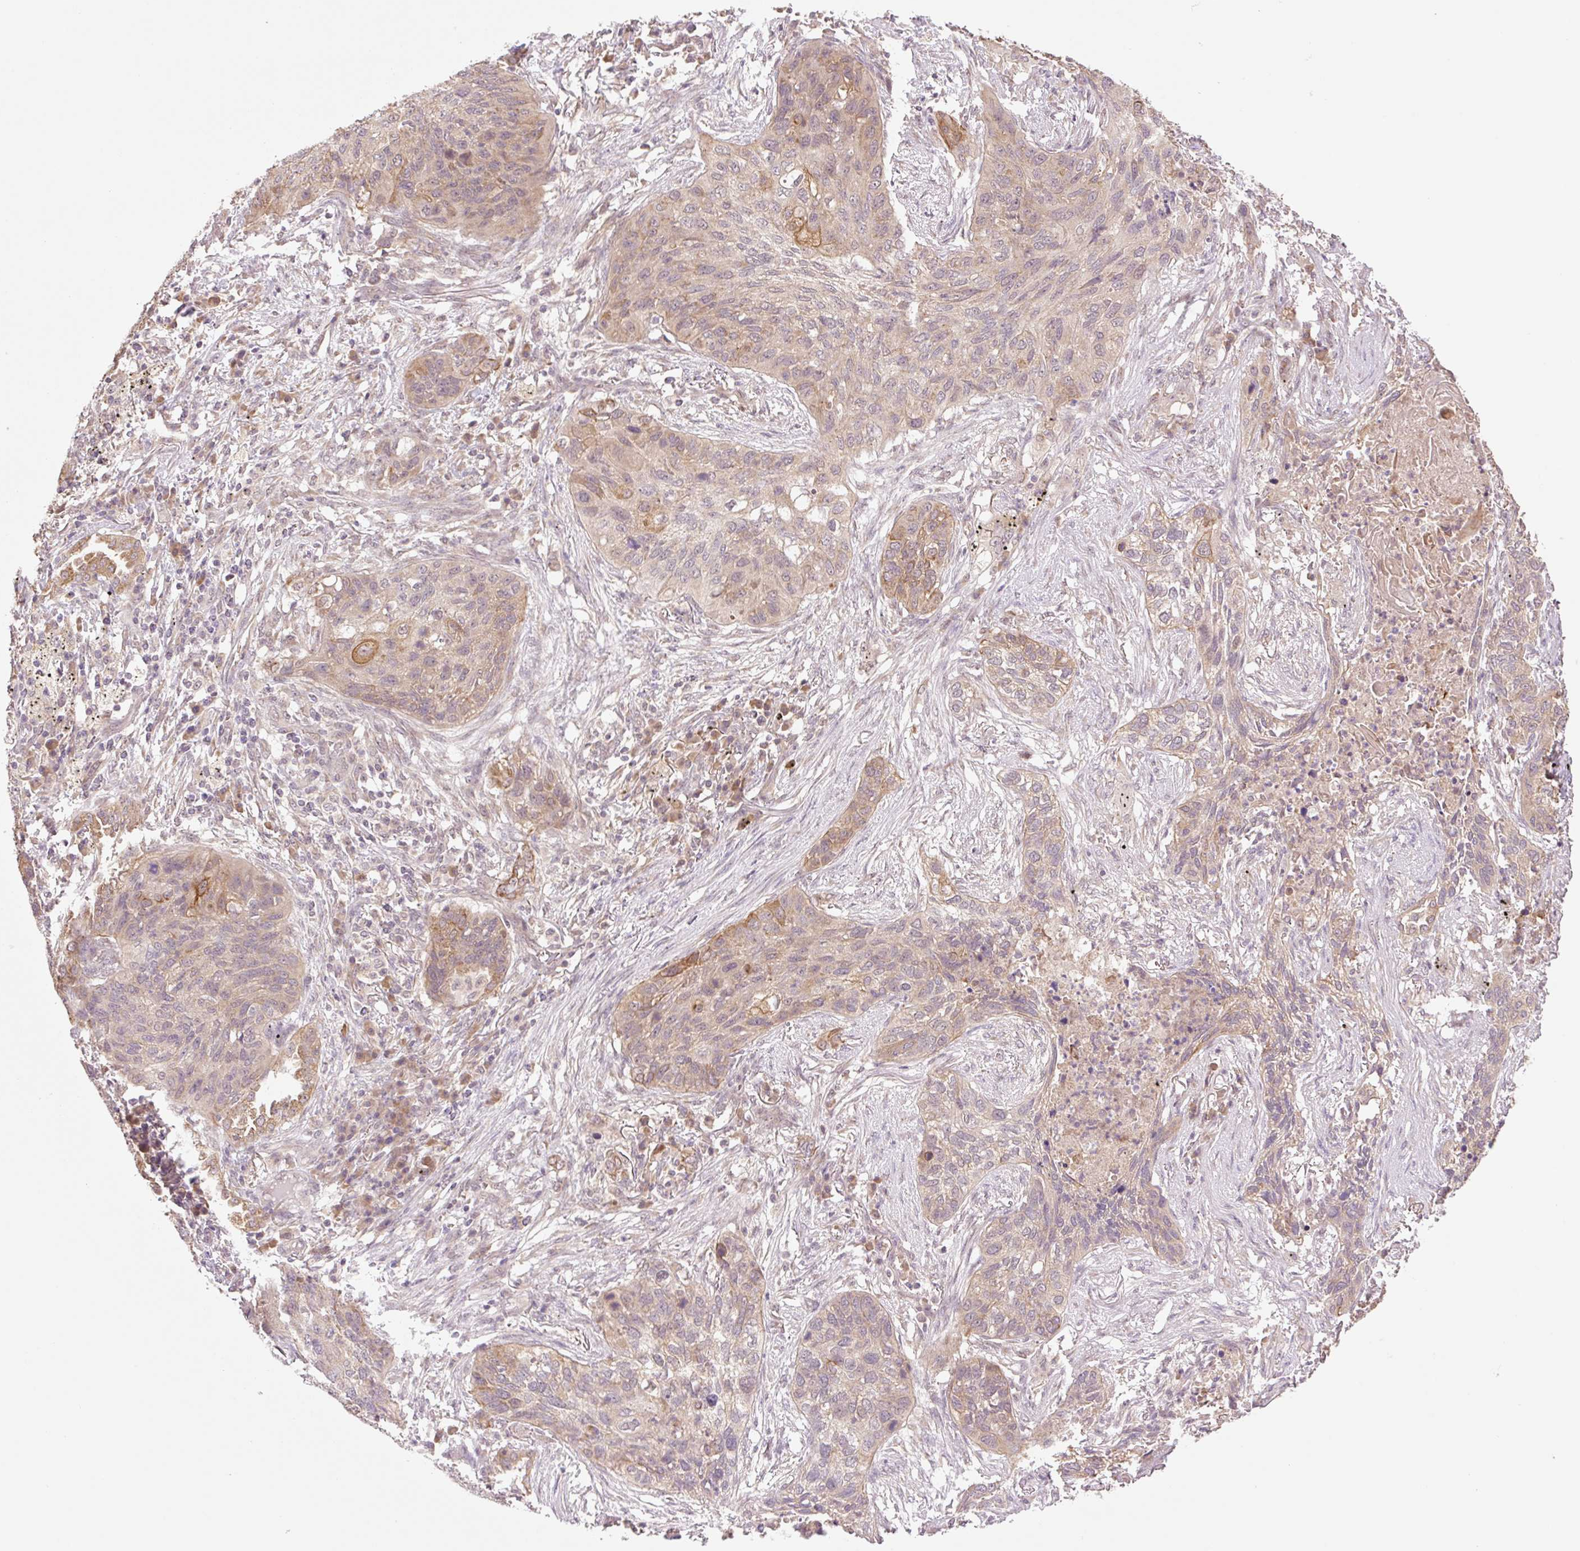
{"staining": {"intensity": "weak", "quantity": "25%-75%", "location": "cytoplasmic/membranous"}, "tissue": "lung cancer", "cell_type": "Tumor cells", "image_type": "cancer", "snomed": [{"axis": "morphology", "description": "Squamous cell carcinoma, NOS"}, {"axis": "topography", "description": "Lung"}], "caption": "Immunohistochemistry (IHC) micrograph of neoplastic tissue: human lung cancer (squamous cell carcinoma) stained using immunohistochemistry (IHC) displays low levels of weak protein expression localized specifically in the cytoplasmic/membranous of tumor cells, appearing as a cytoplasmic/membranous brown color.", "gene": "YJU2B", "patient": {"sex": "female", "age": 63}}